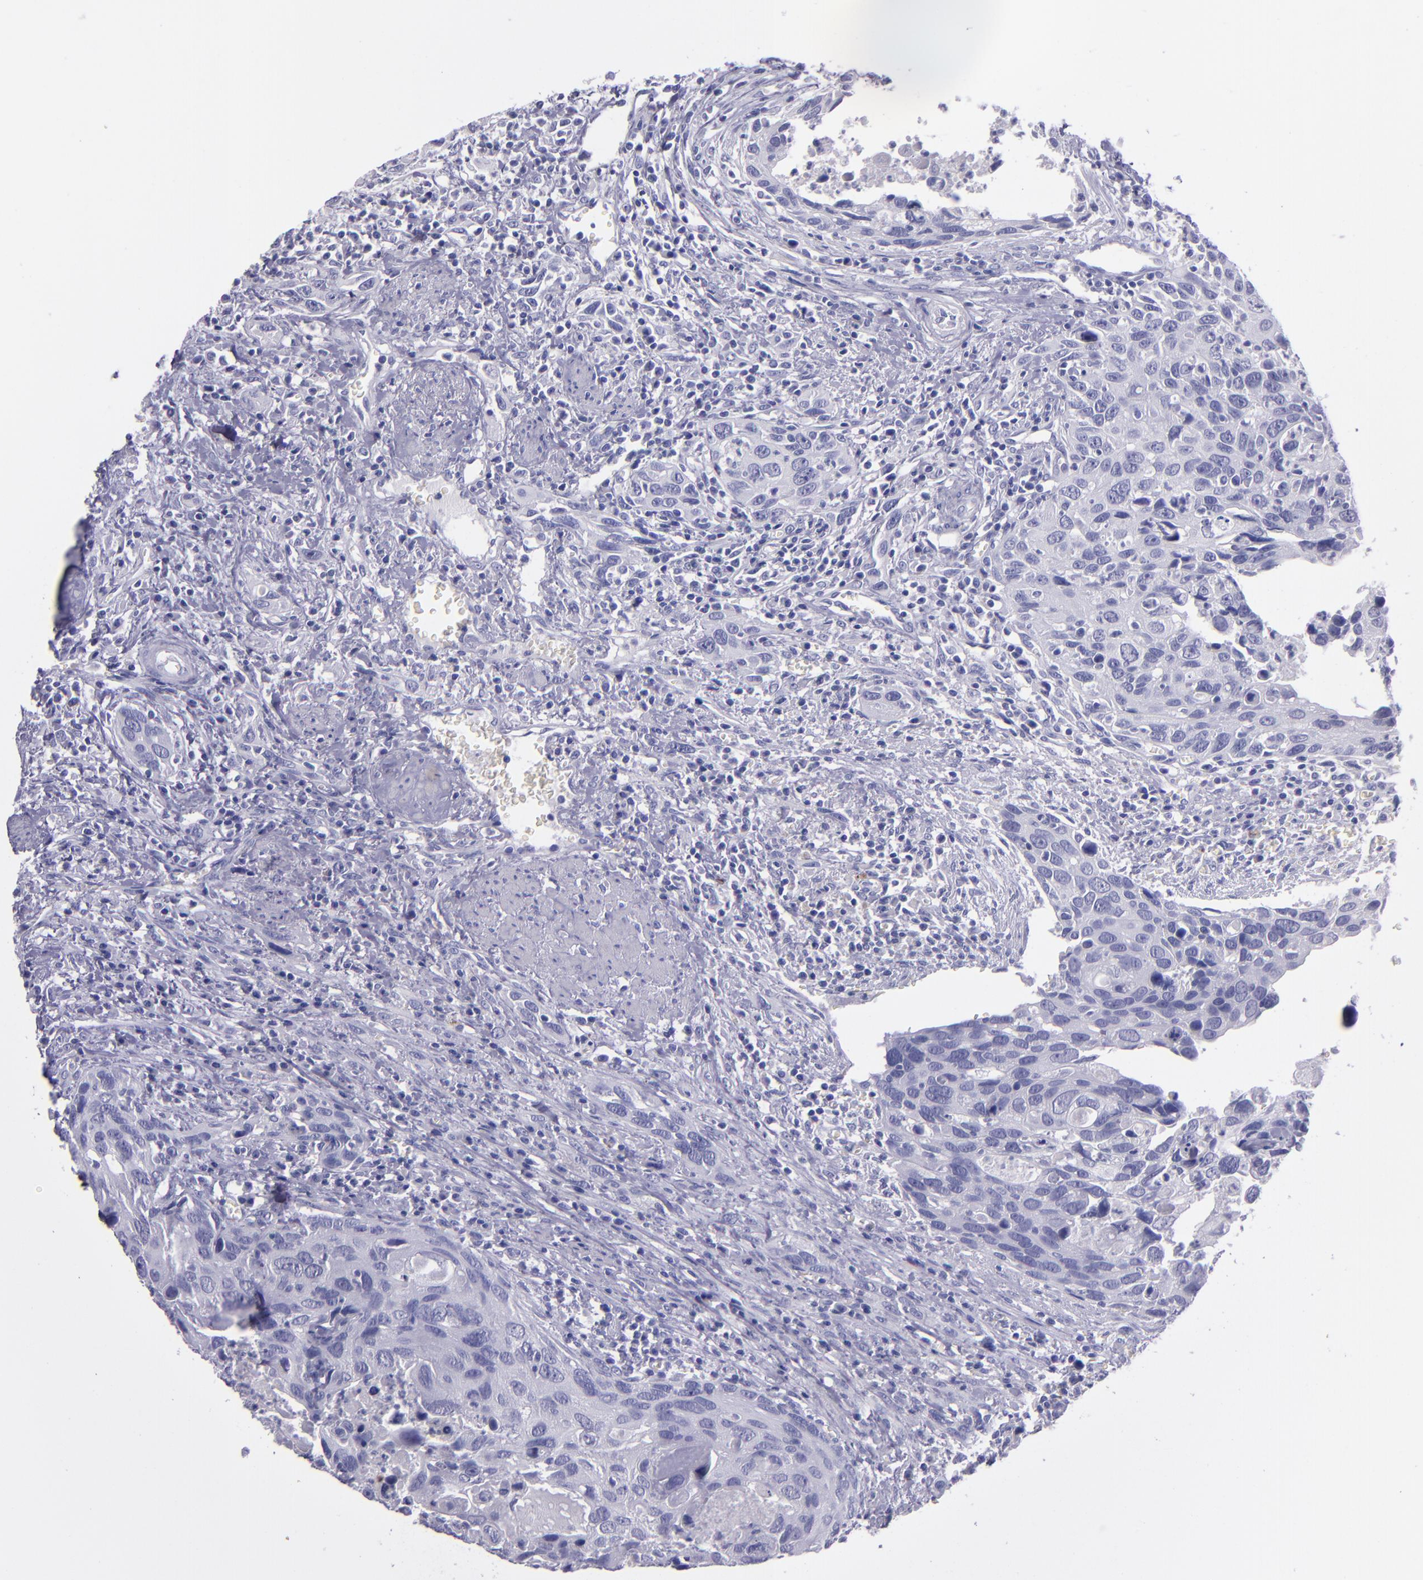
{"staining": {"intensity": "negative", "quantity": "none", "location": "none"}, "tissue": "urothelial cancer", "cell_type": "Tumor cells", "image_type": "cancer", "snomed": [{"axis": "morphology", "description": "Urothelial carcinoma, High grade"}, {"axis": "topography", "description": "Urinary bladder"}], "caption": "A high-resolution histopathology image shows immunohistochemistry (IHC) staining of high-grade urothelial carcinoma, which demonstrates no significant expression in tumor cells.", "gene": "TNNT3", "patient": {"sex": "male", "age": 71}}